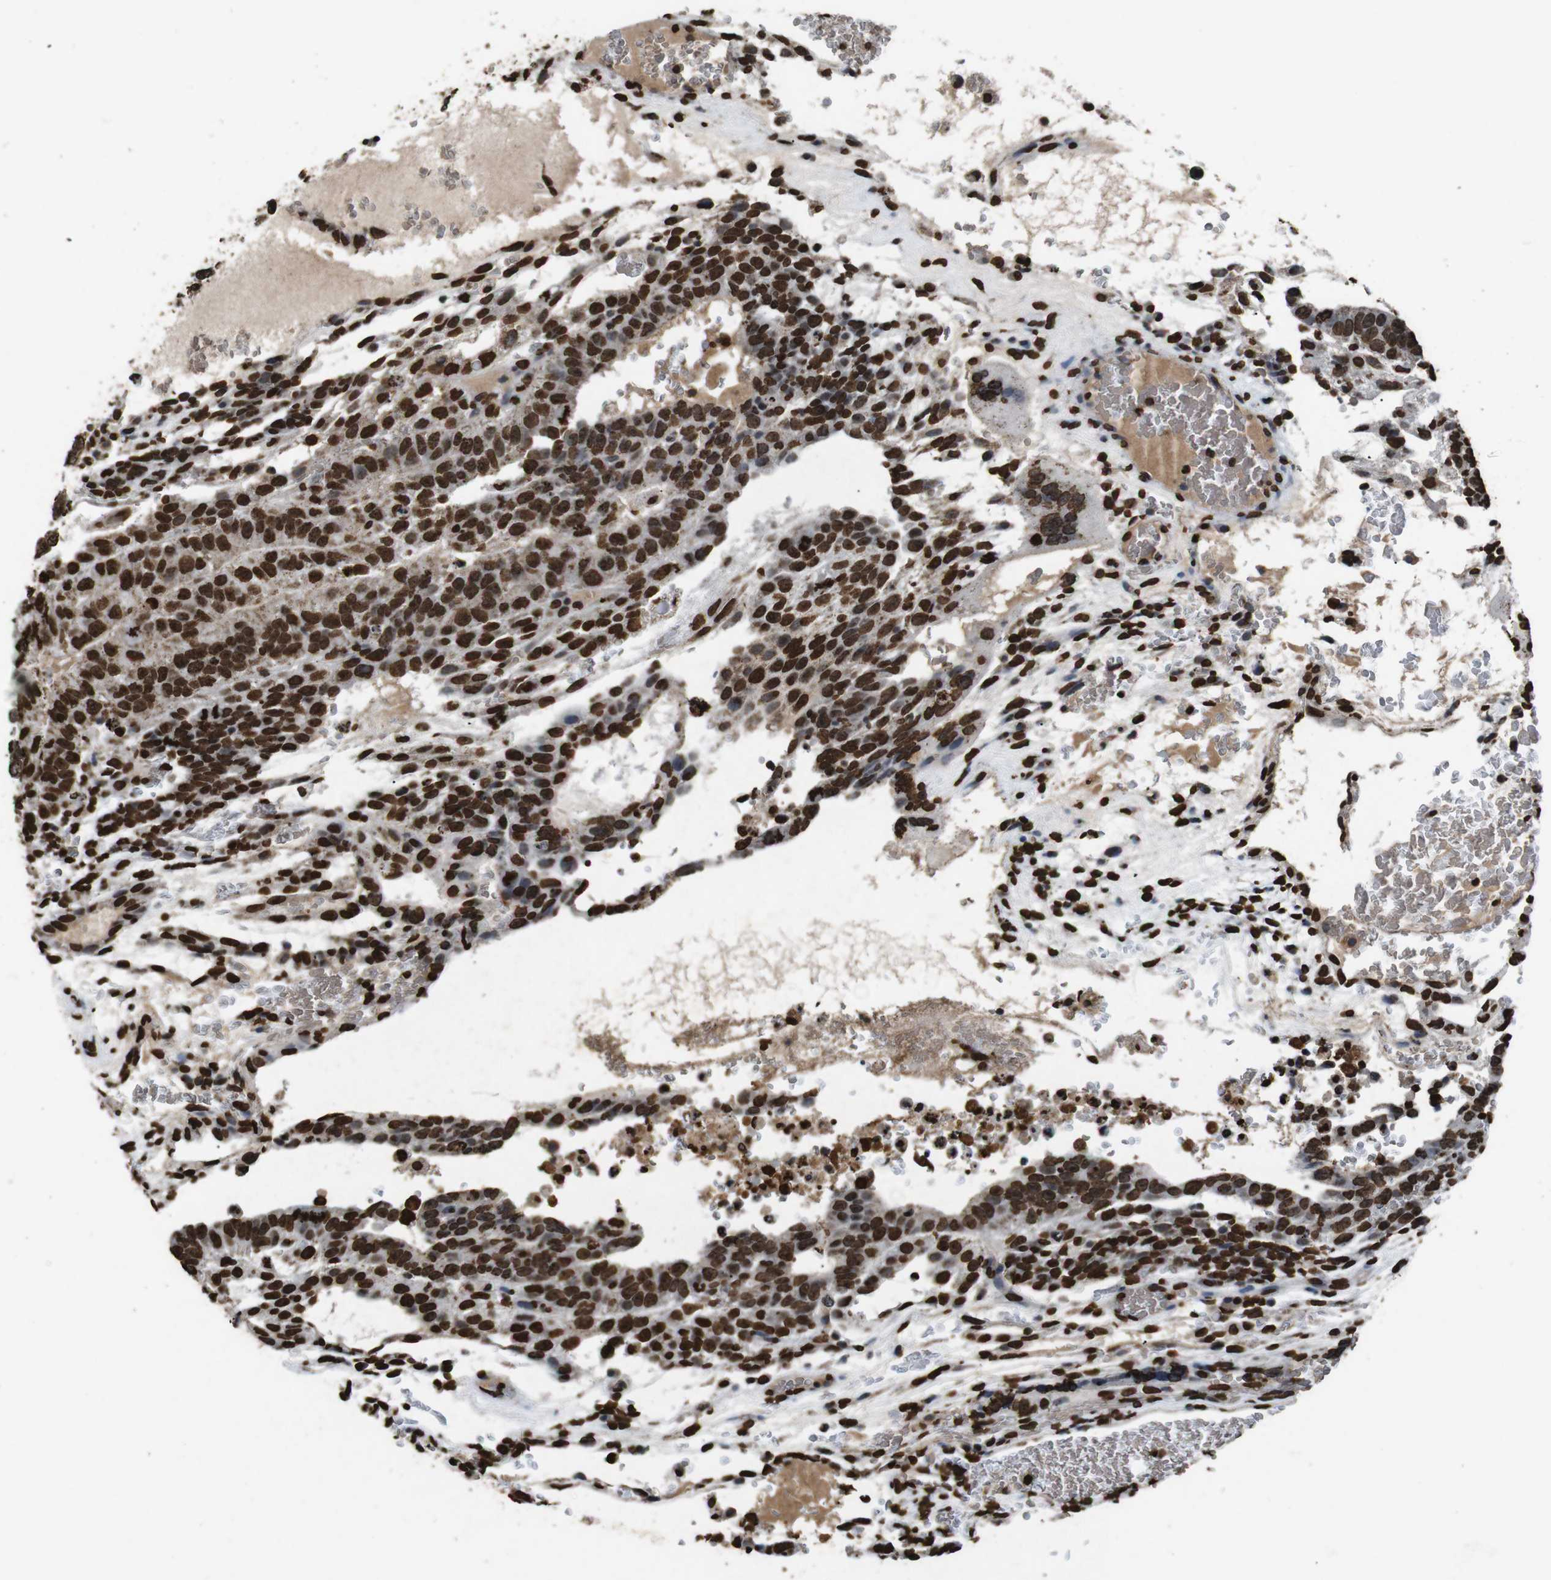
{"staining": {"intensity": "strong", "quantity": ">75%", "location": "nuclear"}, "tissue": "testis cancer", "cell_type": "Tumor cells", "image_type": "cancer", "snomed": [{"axis": "morphology", "description": "Seminoma, NOS"}, {"axis": "morphology", "description": "Carcinoma, Embryonal, NOS"}, {"axis": "topography", "description": "Testis"}], "caption": "The histopathology image shows a brown stain indicating the presence of a protein in the nuclear of tumor cells in testis cancer (embryonal carcinoma).", "gene": "MDM2", "patient": {"sex": "male", "age": 52}}